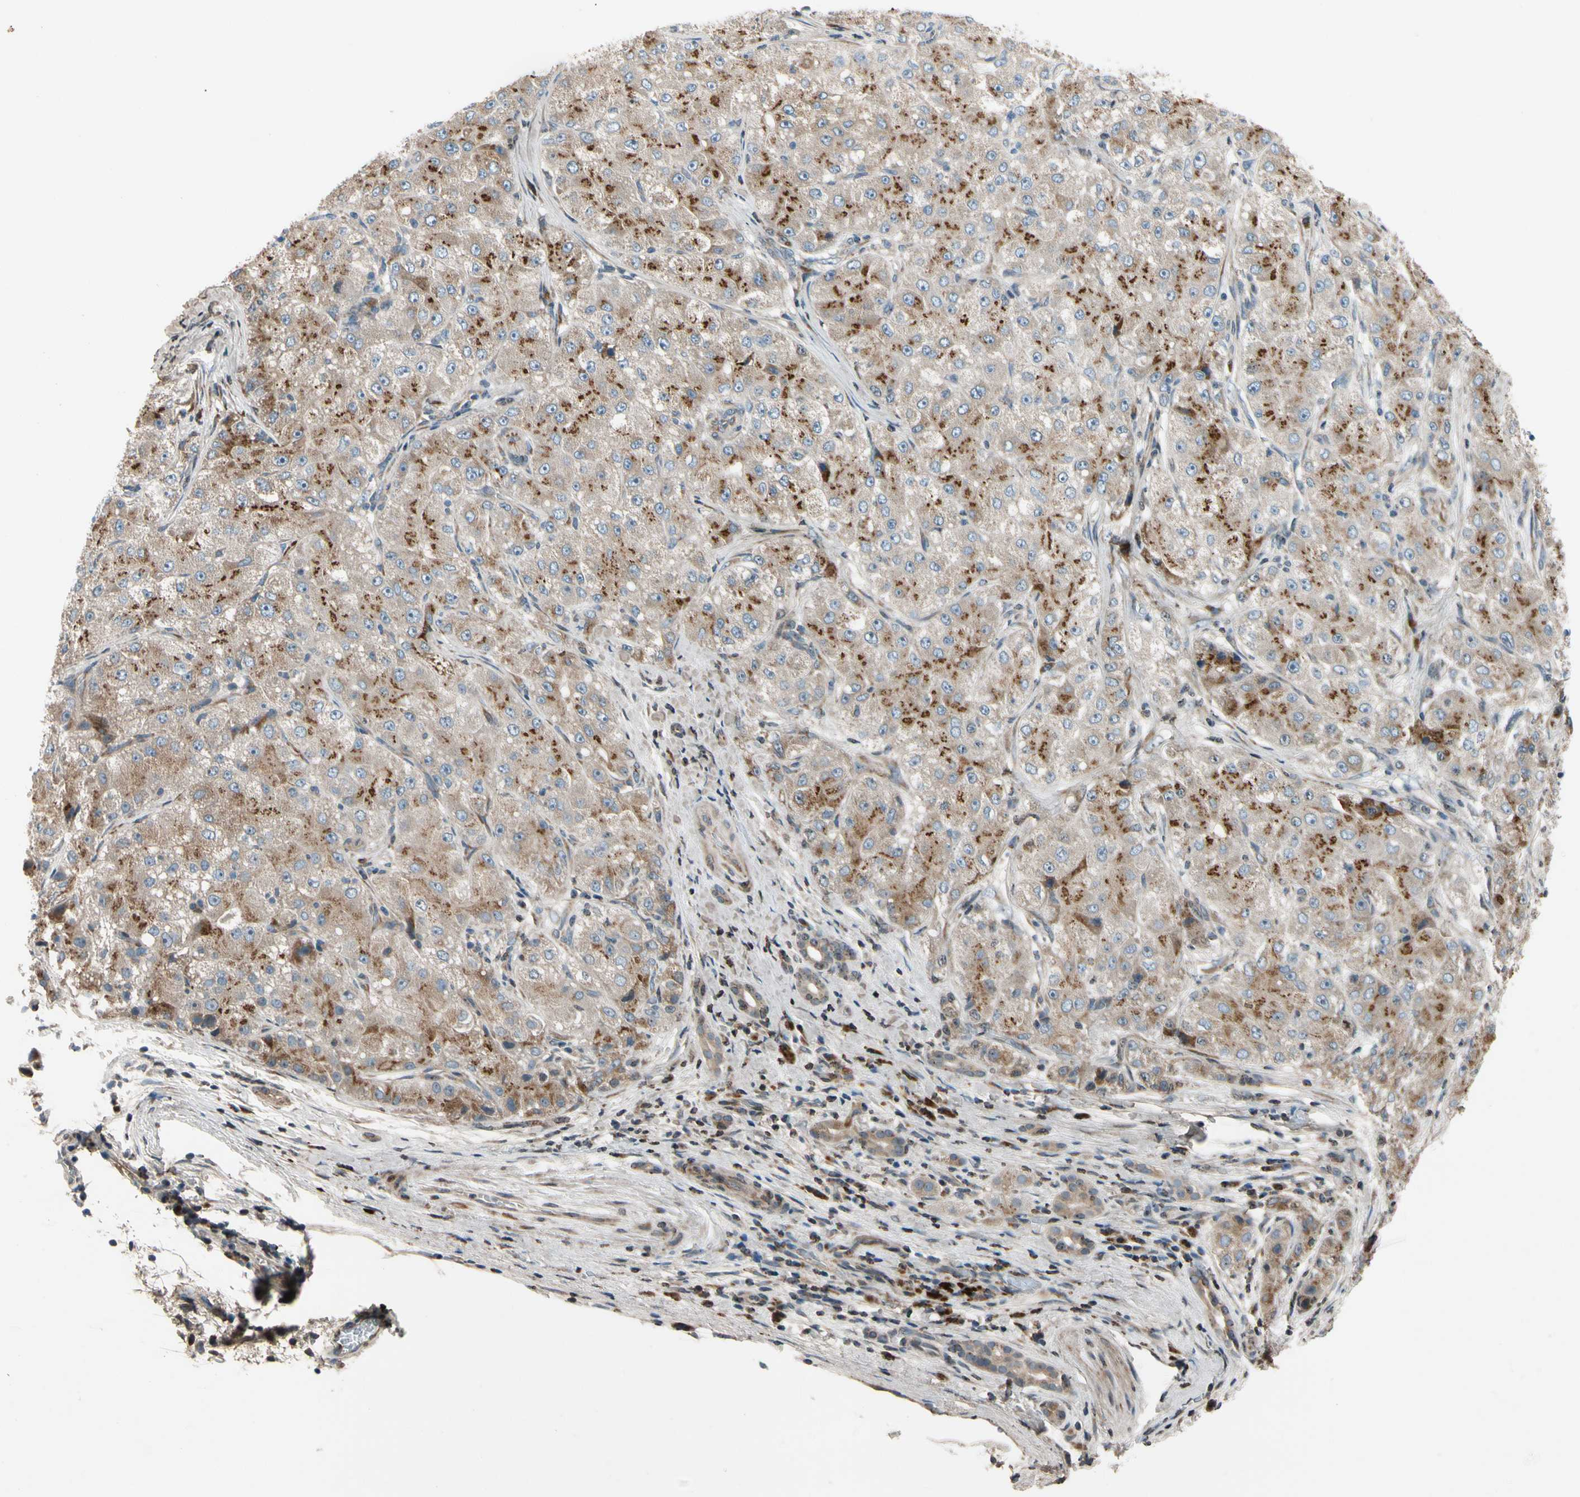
{"staining": {"intensity": "moderate", "quantity": ">75%", "location": "cytoplasmic/membranous"}, "tissue": "liver cancer", "cell_type": "Tumor cells", "image_type": "cancer", "snomed": [{"axis": "morphology", "description": "Carcinoma, Hepatocellular, NOS"}, {"axis": "topography", "description": "Liver"}], "caption": "A photomicrograph showing moderate cytoplasmic/membranous staining in approximately >75% of tumor cells in liver cancer (hepatocellular carcinoma), as visualized by brown immunohistochemical staining.", "gene": "MST1R", "patient": {"sex": "male", "age": 80}}